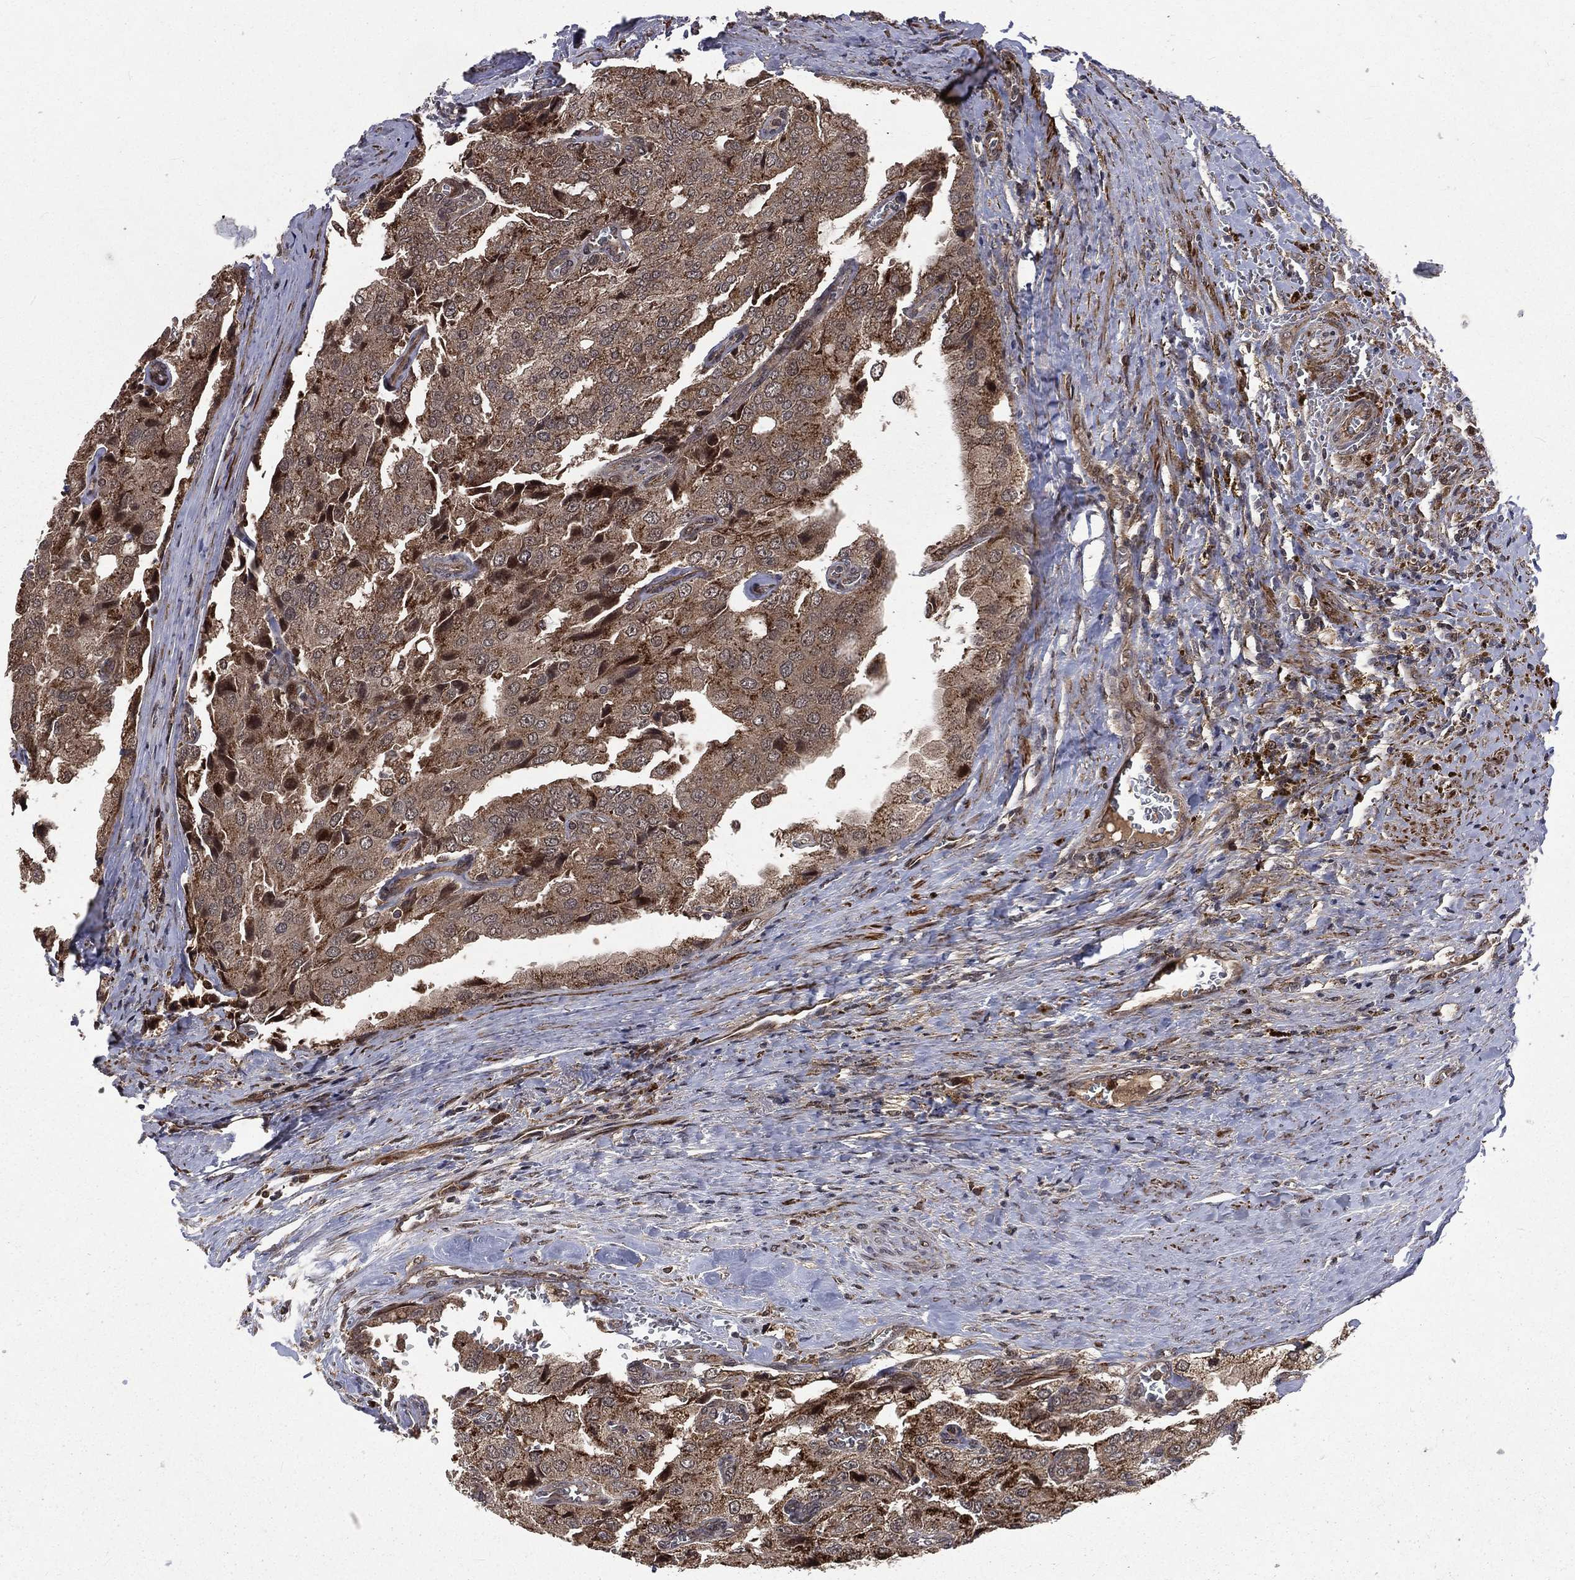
{"staining": {"intensity": "weak", "quantity": ">75%", "location": "cytoplasmic/membranous"}, "tissue": "prostate cancer", "cell_type": "Tumor cells", "image_type": "cancer", "snomed": [{"axis": "morphology", "description": "Adenocarcinoma, NOS"}, {"axis": "topography", "description": "Prostate and seminal vesicle, NOS"}, {"axis": "topography", "description": "Prostate"}], "caption": "This is a photomicrograph of immunohistochemistry (IHC) staining of prostate cancer, which shows weak positivity in the cytoplasmic/membranous of tumor cells.", "gene": "LENG8", "patient": {"sex": "male", "age": 67}}